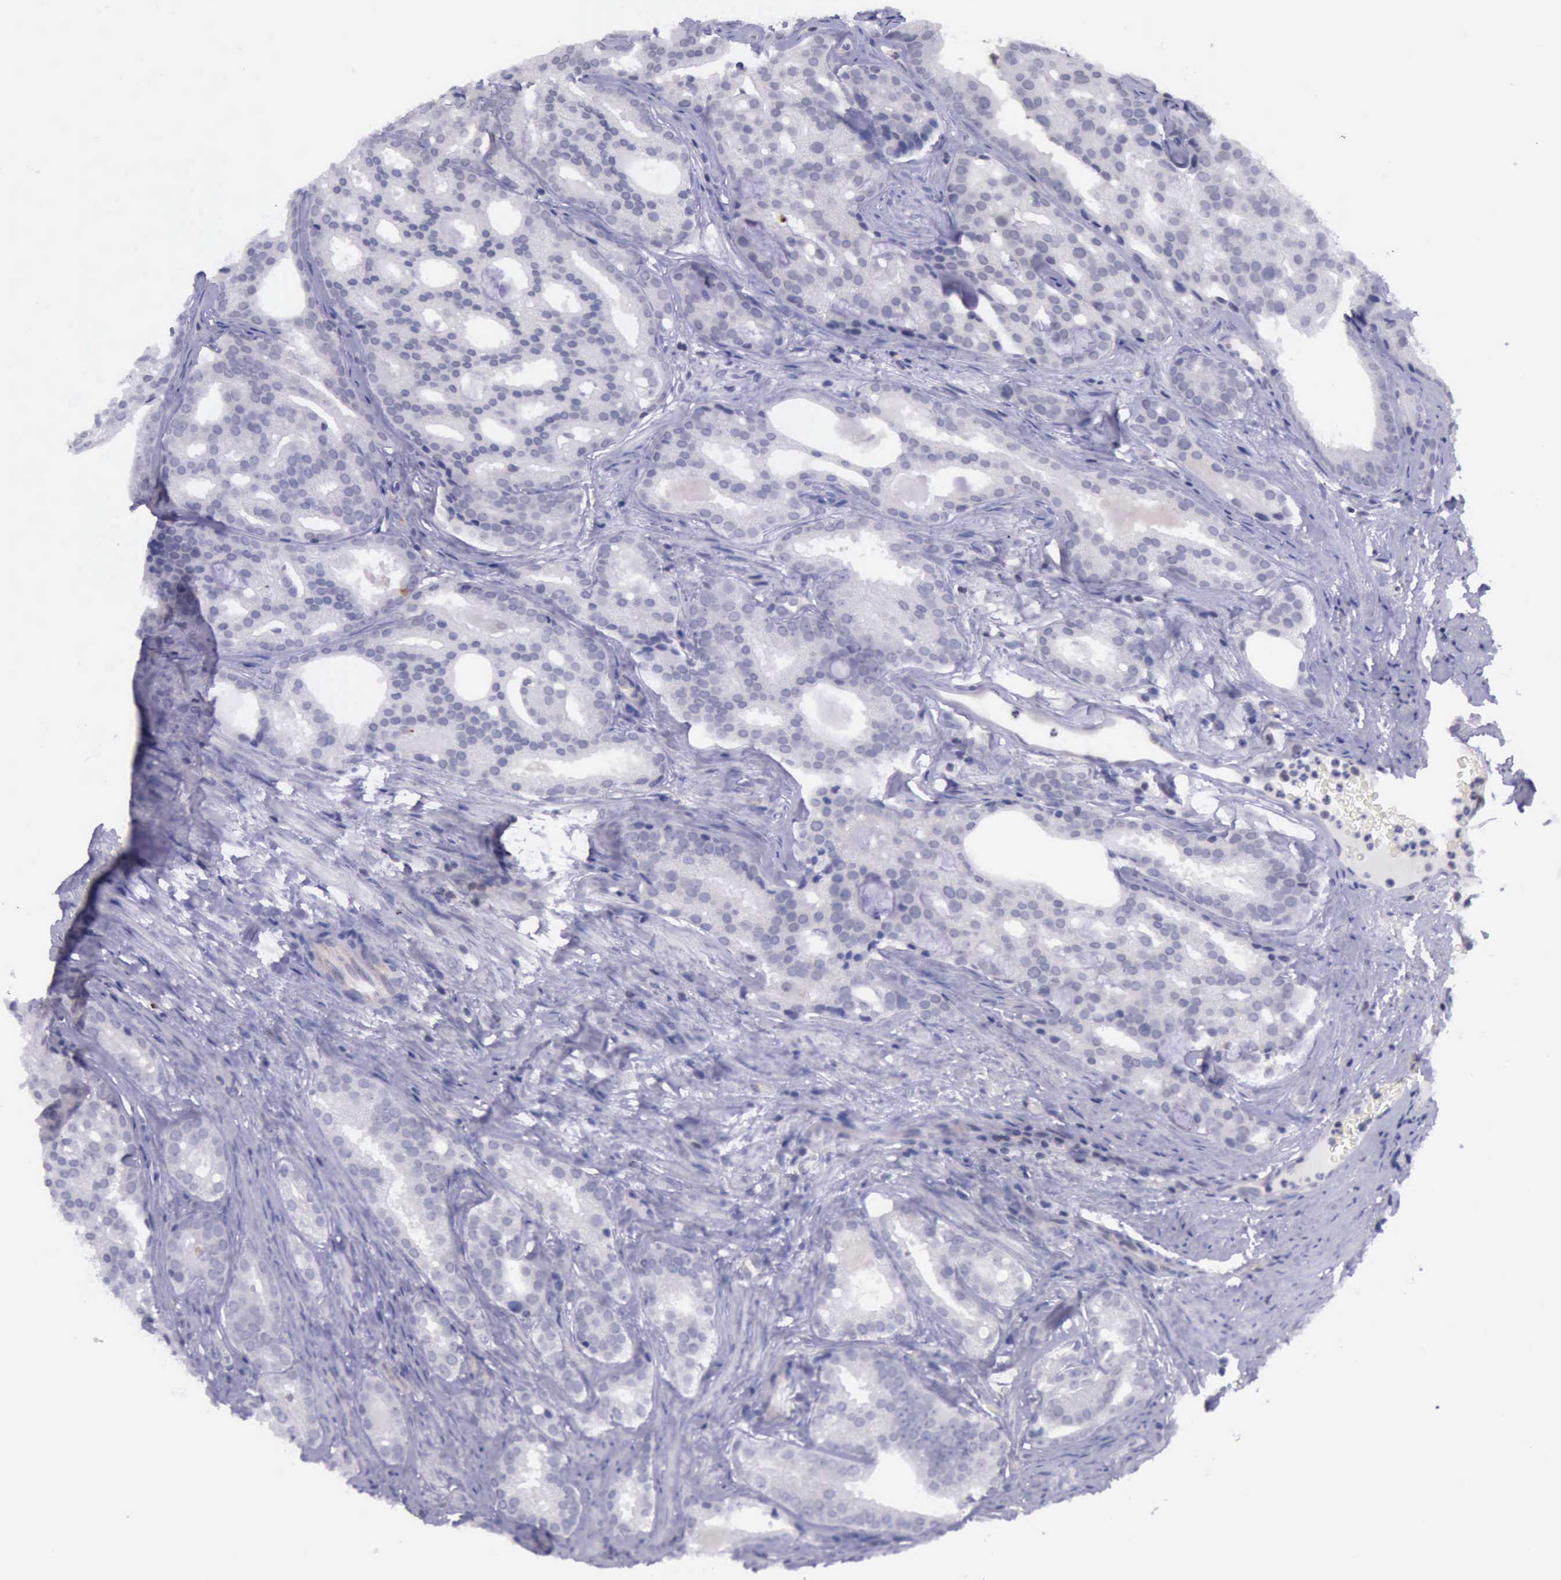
{"staining": {"intensity": "strong", "quantity": "<25%", "location": "nuclear"}, "tissue": "prostate cancer", "cell_type": "Tumor cells", "image_type": "cancer", "snomed": [{"axis": "morphology", "description": "Adenocarcinoma, High grade"}, {"axis": "topography", "description": "Prostate"}], "caption": "Human prostate high-grade adenocarcinoma stained with a brown dye demonstrates strong nuclear positive positivity in approximately <25% of tumor cells.", "gene": "PARP1", "patient": {"sex": "male", "age": 64}}